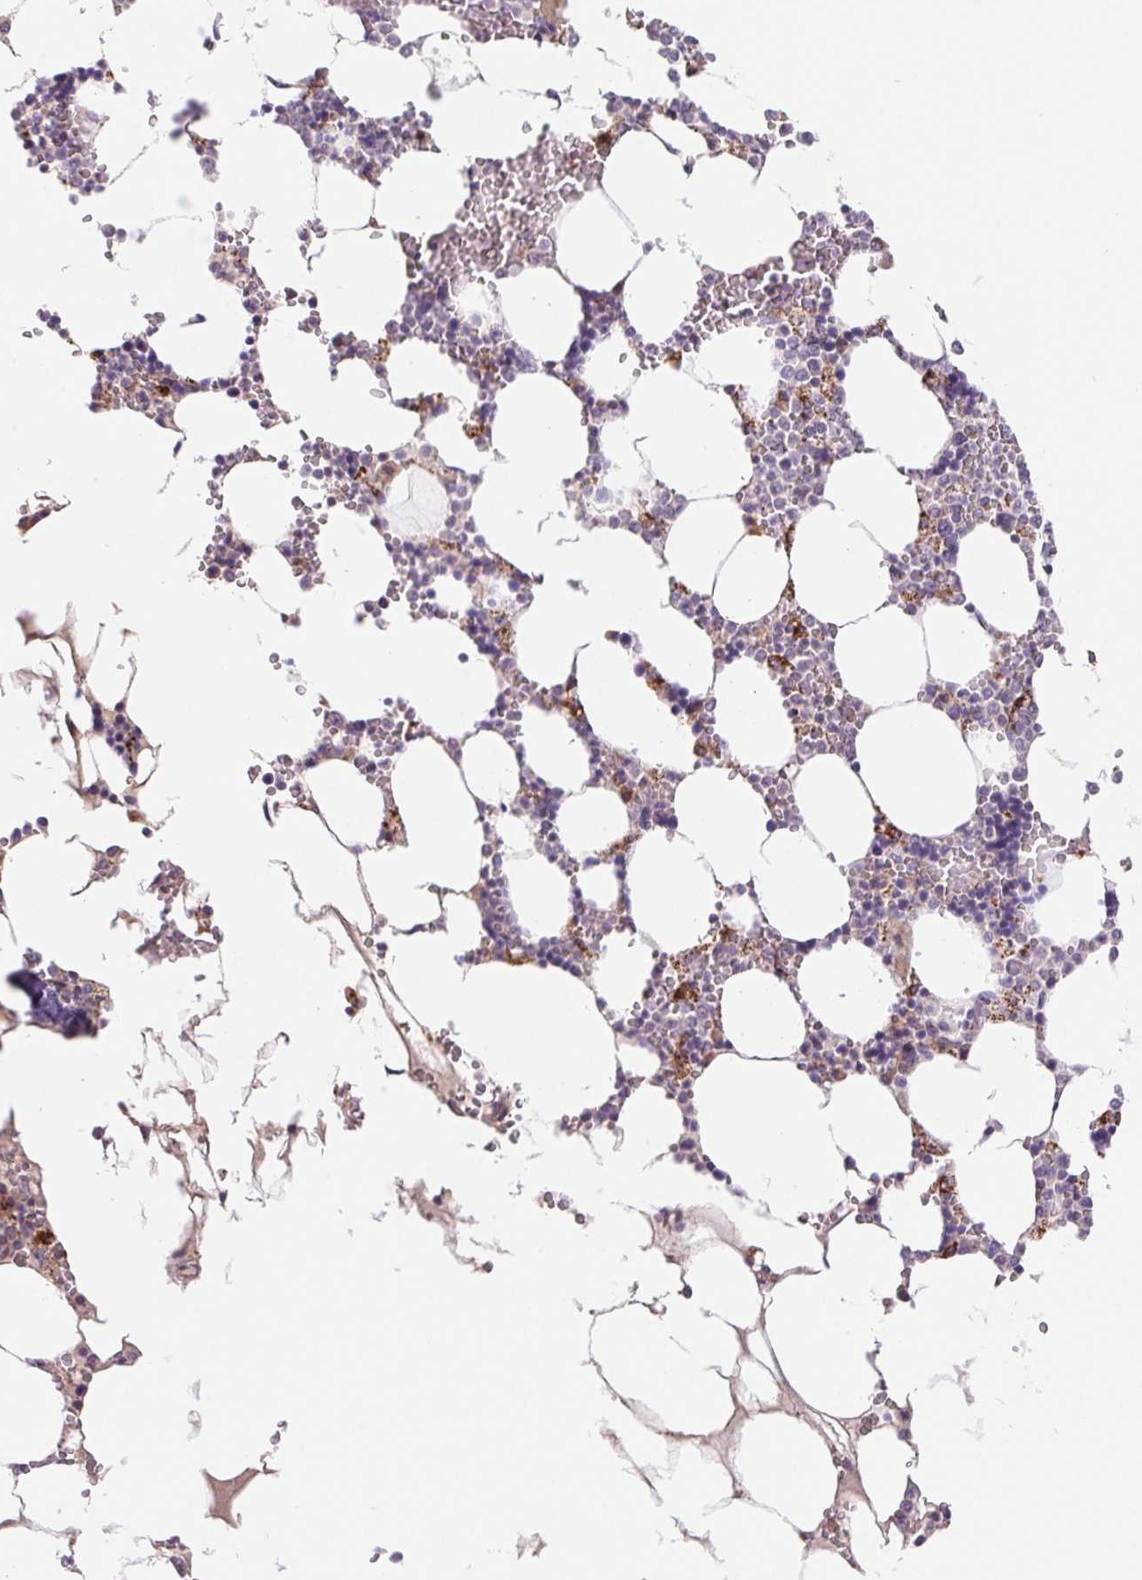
{"staining": {"intensity": "moderate", "quantity": "<25%", "location": "cytoplasmic/membranous"}, "tissue": "bone marrow", "cell_type": "Hematopoietic cells", "image_type": "normal", "snomed": [{"axis": "morphology", "description": "Normal tissue, NOS"}, {"axis": "topography", "description": "Bone marrow"}], "caption": "IHC micrograph of normal bone marrow: bone marrow stained using immunohistochemistry reveals low levels of moderate protein expression localized specifically in the cytoplasmic/membranous of hematopoietic cells, appearing as a cytoplasmic/membranous brown color.", "gene": "EMC6", "patient": {"sex": "male", "age": 64}}